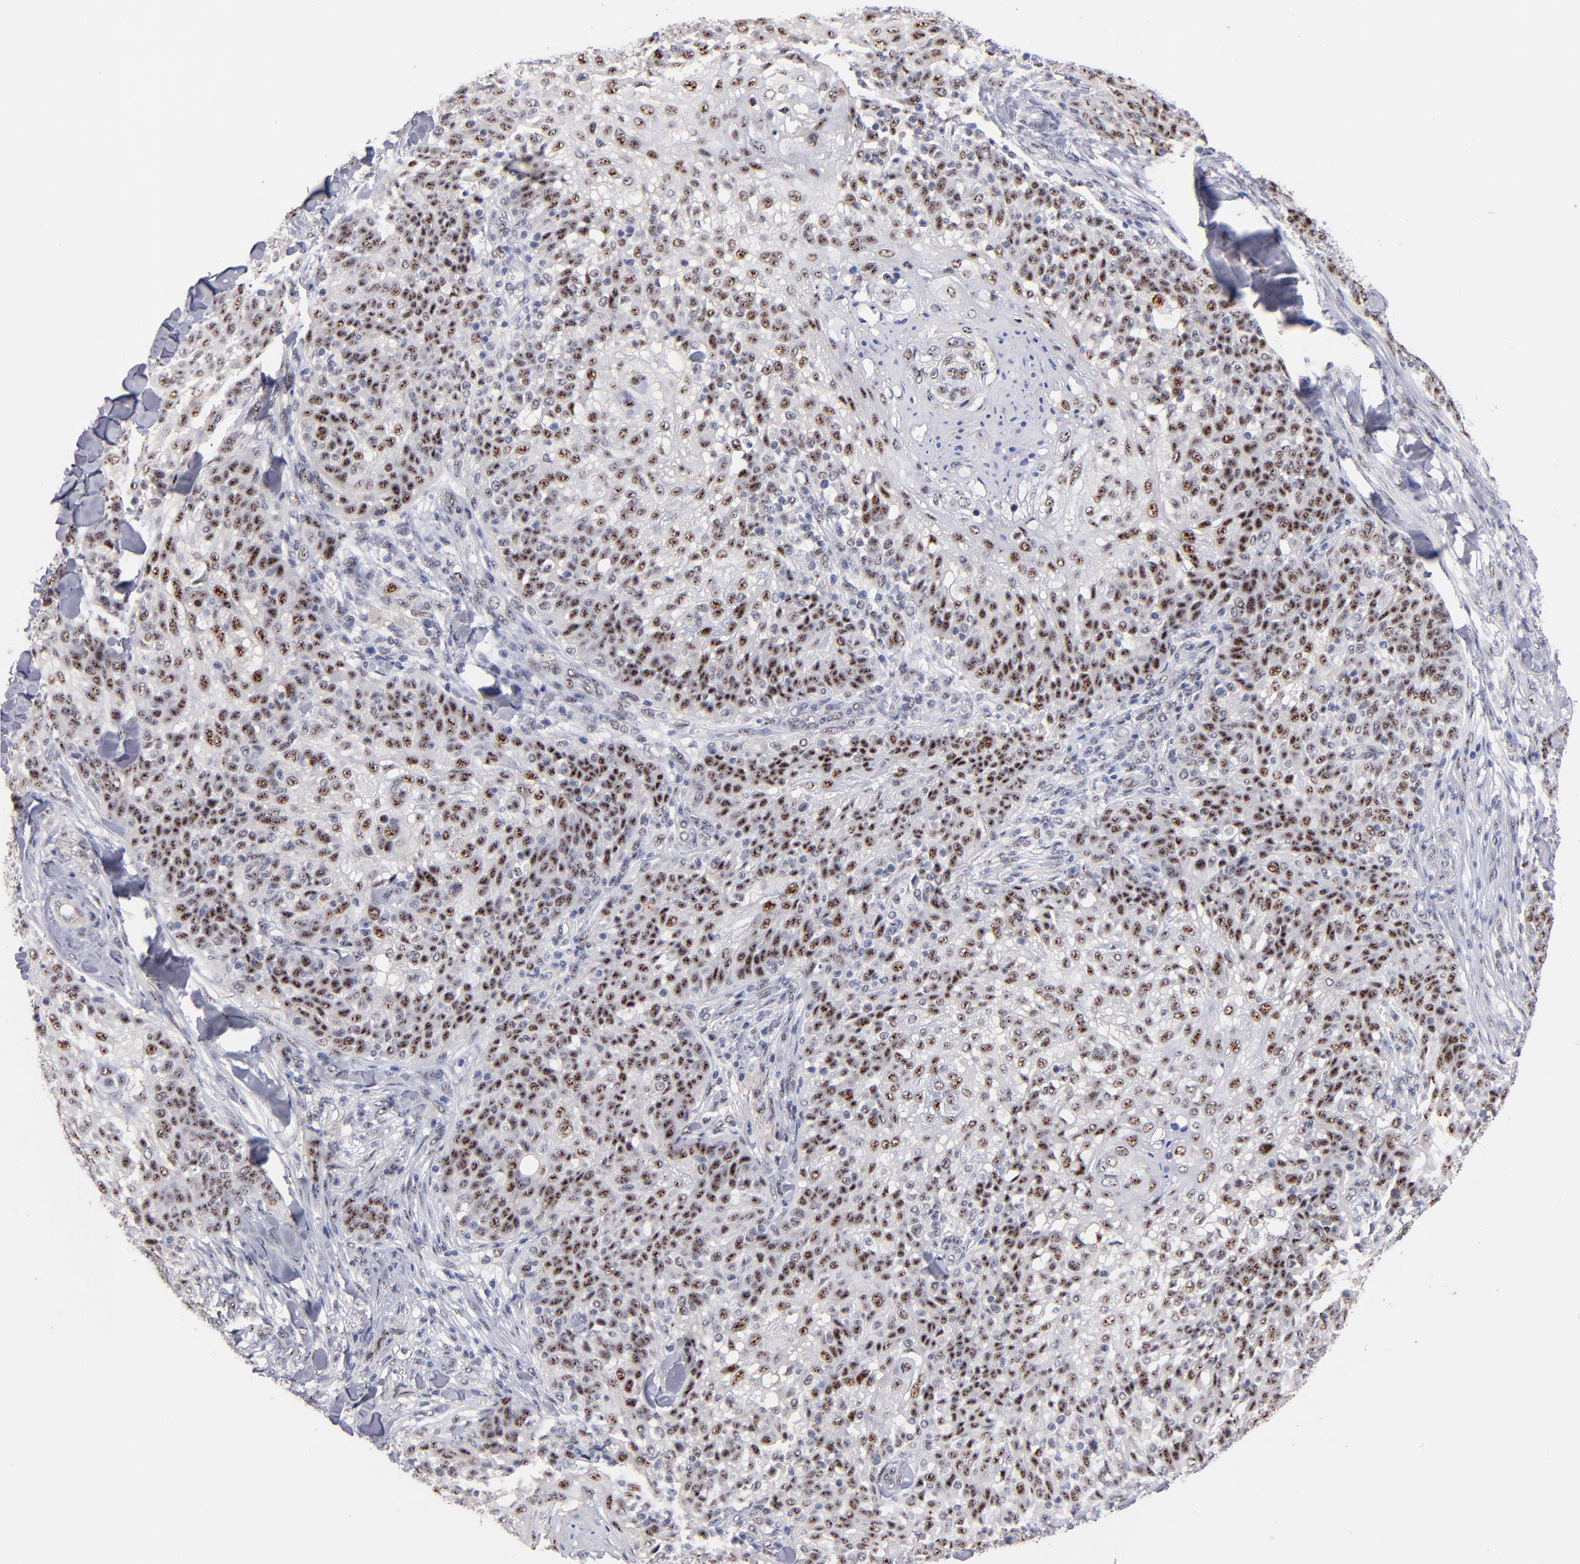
{"staining": {"intensity": "moderate", "quantity": "25%-75%", "location": "nuclear"}, "tissue": "skin cancer", "cell_type": "Tumor cells", "image_type": "cancer", "snomed": [{"axis": "morphology", "description": "Normal tissue, NOS"}, {"axis": "morphology", "description": "Squamous cell carcinoma, NOS"}, {"axis": "topography", "description": "Skin"}], "caption": "Human skin cancer (squamous cell carcinoma) stained with a brown dye displays moderate nuclear positive staining in approximately 25%-75% of tumor cells.", "gene": "RAF1", "patient": {"sex": "female", "age": 83}}